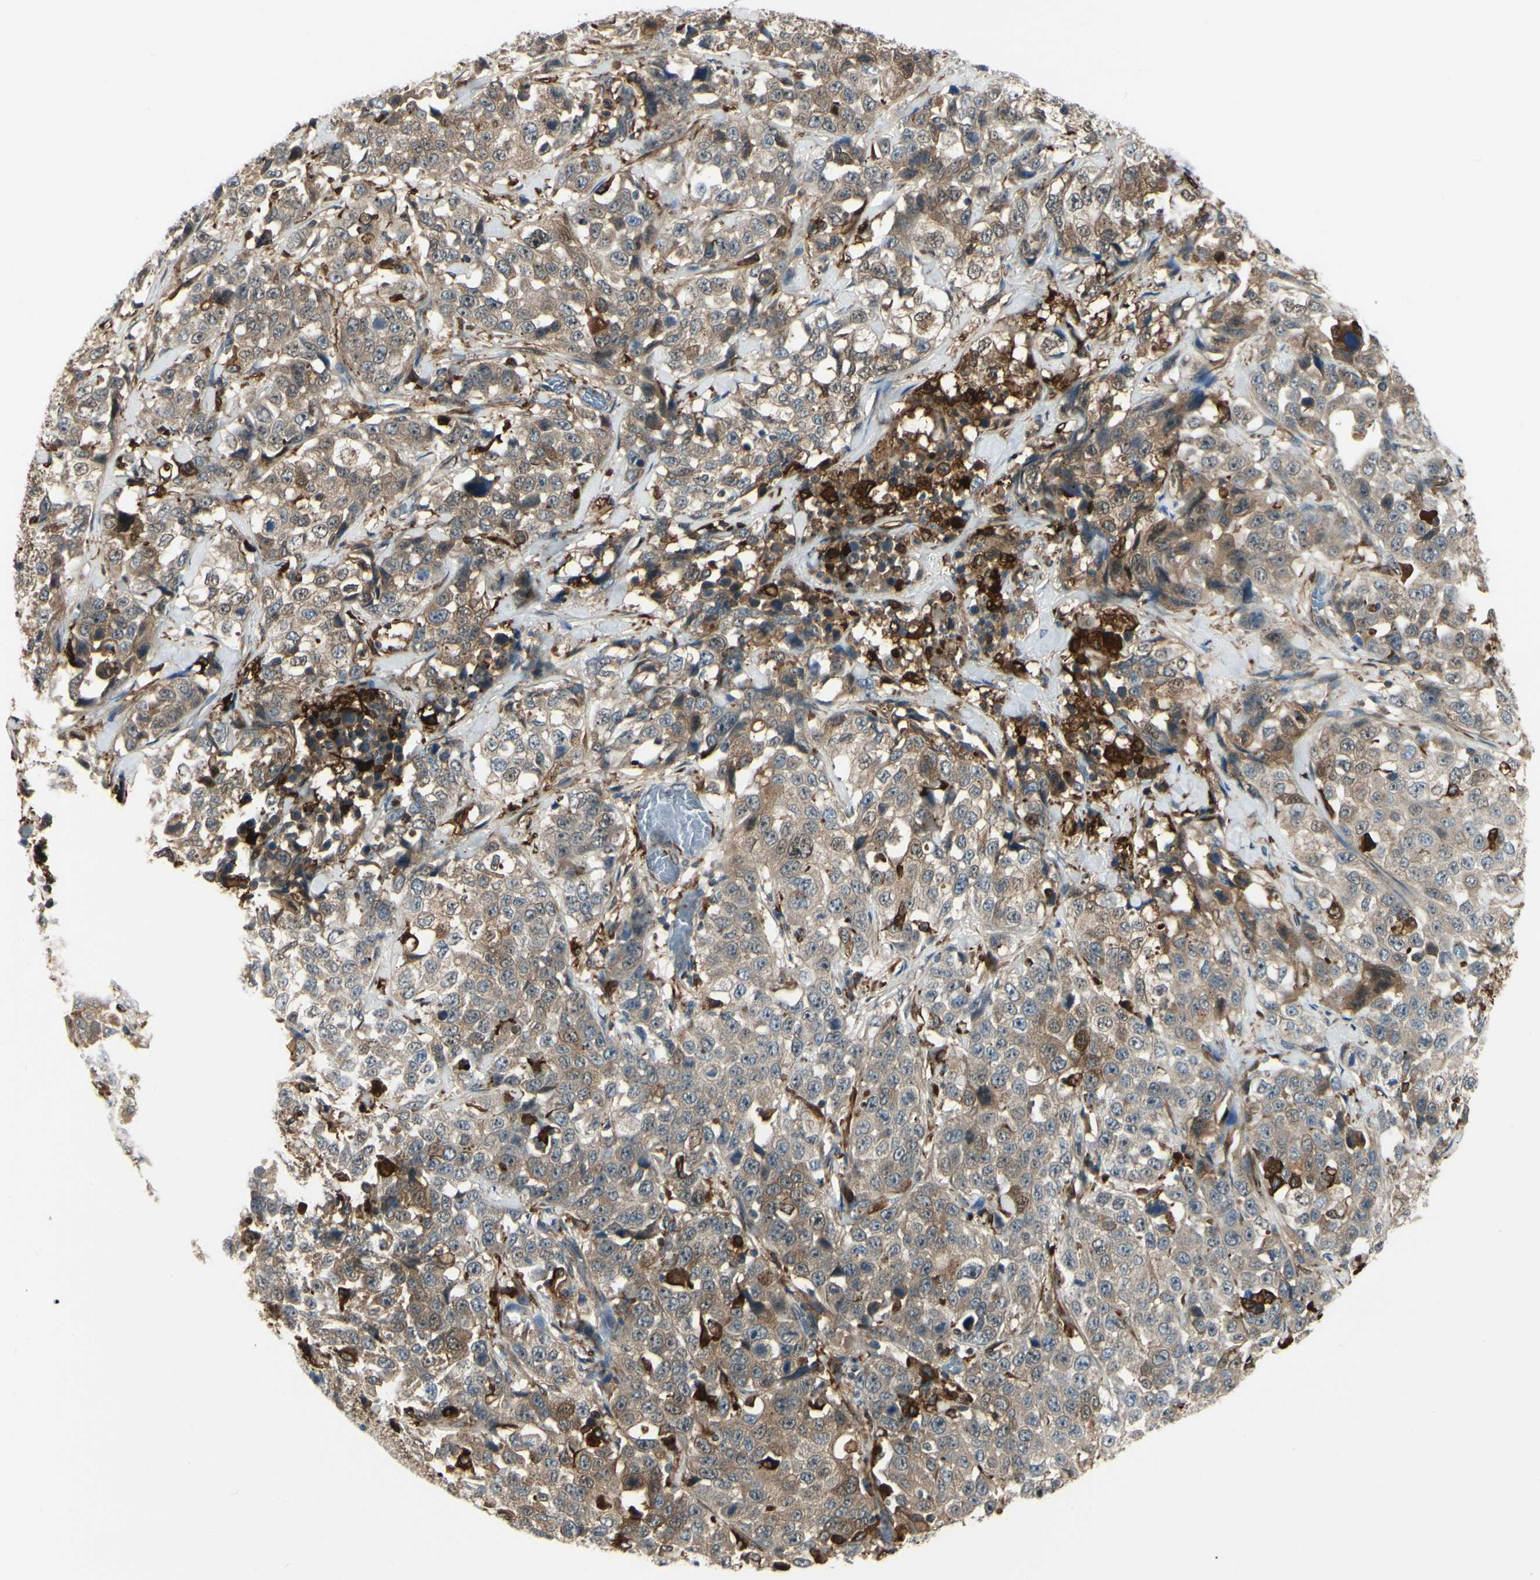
{"staining": {"intensity": "moderate", "quantity": "25%-75%", "location": "cytoplasmic/membranous"}, "tissue": "stomach cancer", "cell_type": "Tumor cells", "image_type": "cancer", "snomed": [{"axis": "morphology", "description": "Normal tissue, NOS"}, {"axis": "morphology", "description": "Adenocarcinoma, NOS"}, {"axis": "topography", "description": "Stomach"}], "caption": "Approximately 25%-75% of tumor cells in stomach adenocarcinoma show moderate cytoplasmic/membranous protein positivity as visualized by brown immunohistochemical staining.", "gene": "FTH1", "patient": {"sex": "male", "age": 48}}